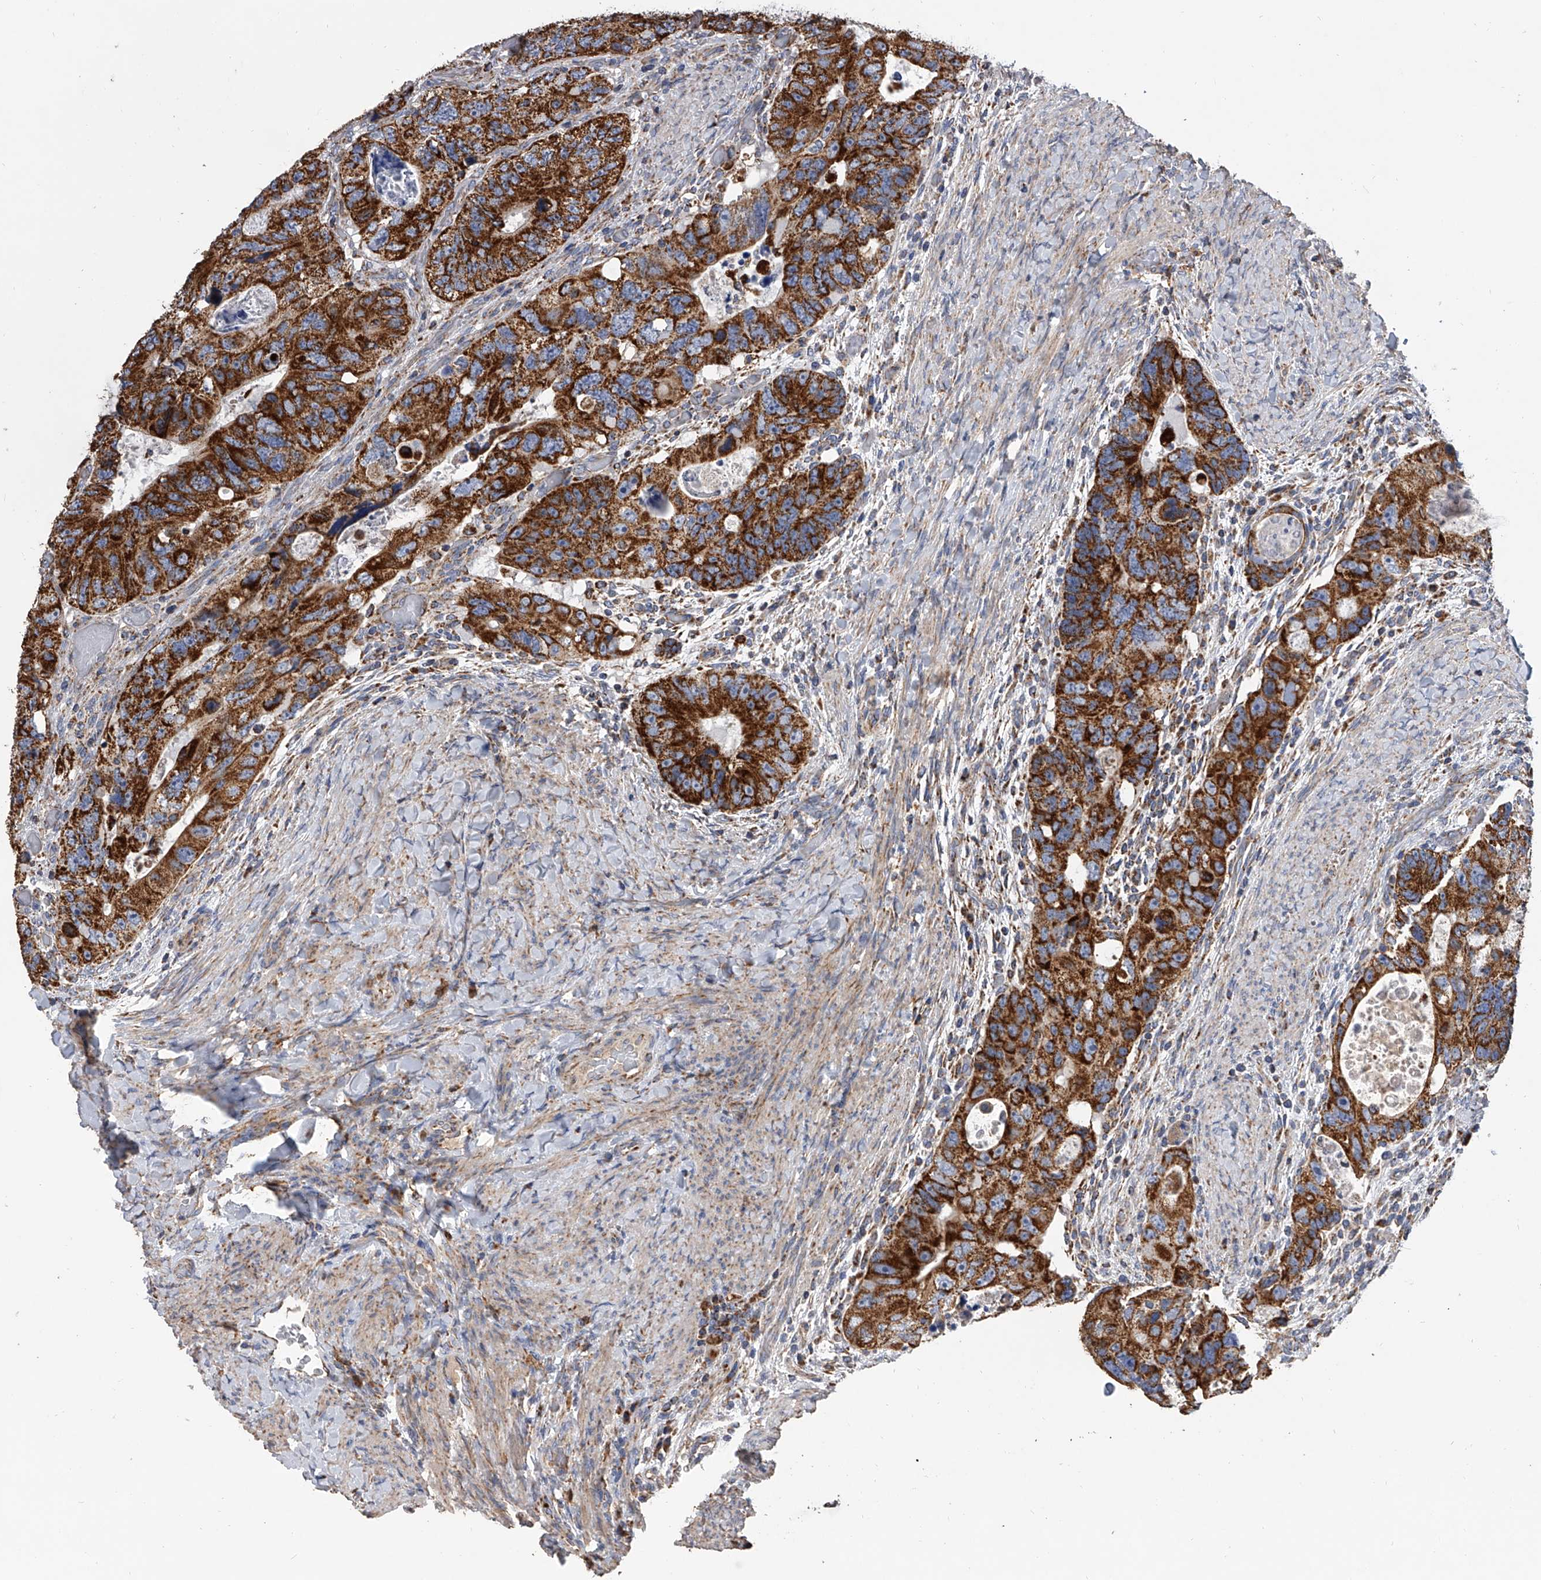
{"staining": {"intensity": "strong", "quantity": ">75%", "location": "cytoplasmic/membranous"}, "tissue": "colorectal cancer", "cell_type": "Tumor cells", "image_type": "cancer", "snomed": [{"axis": "morphology", "description": "Adenocarcinoma, NOS"}, {"axis": "topography", "description": "Rectum"}], "caption": "The histopathology image shows a brown stain indicating the presence of a protein in the cytoplasmic/membranous of tumor cells in adenocarcinoma (colorectal).", "gene": "MRPL28", "patient": {"sex": "male", "age": 59}}